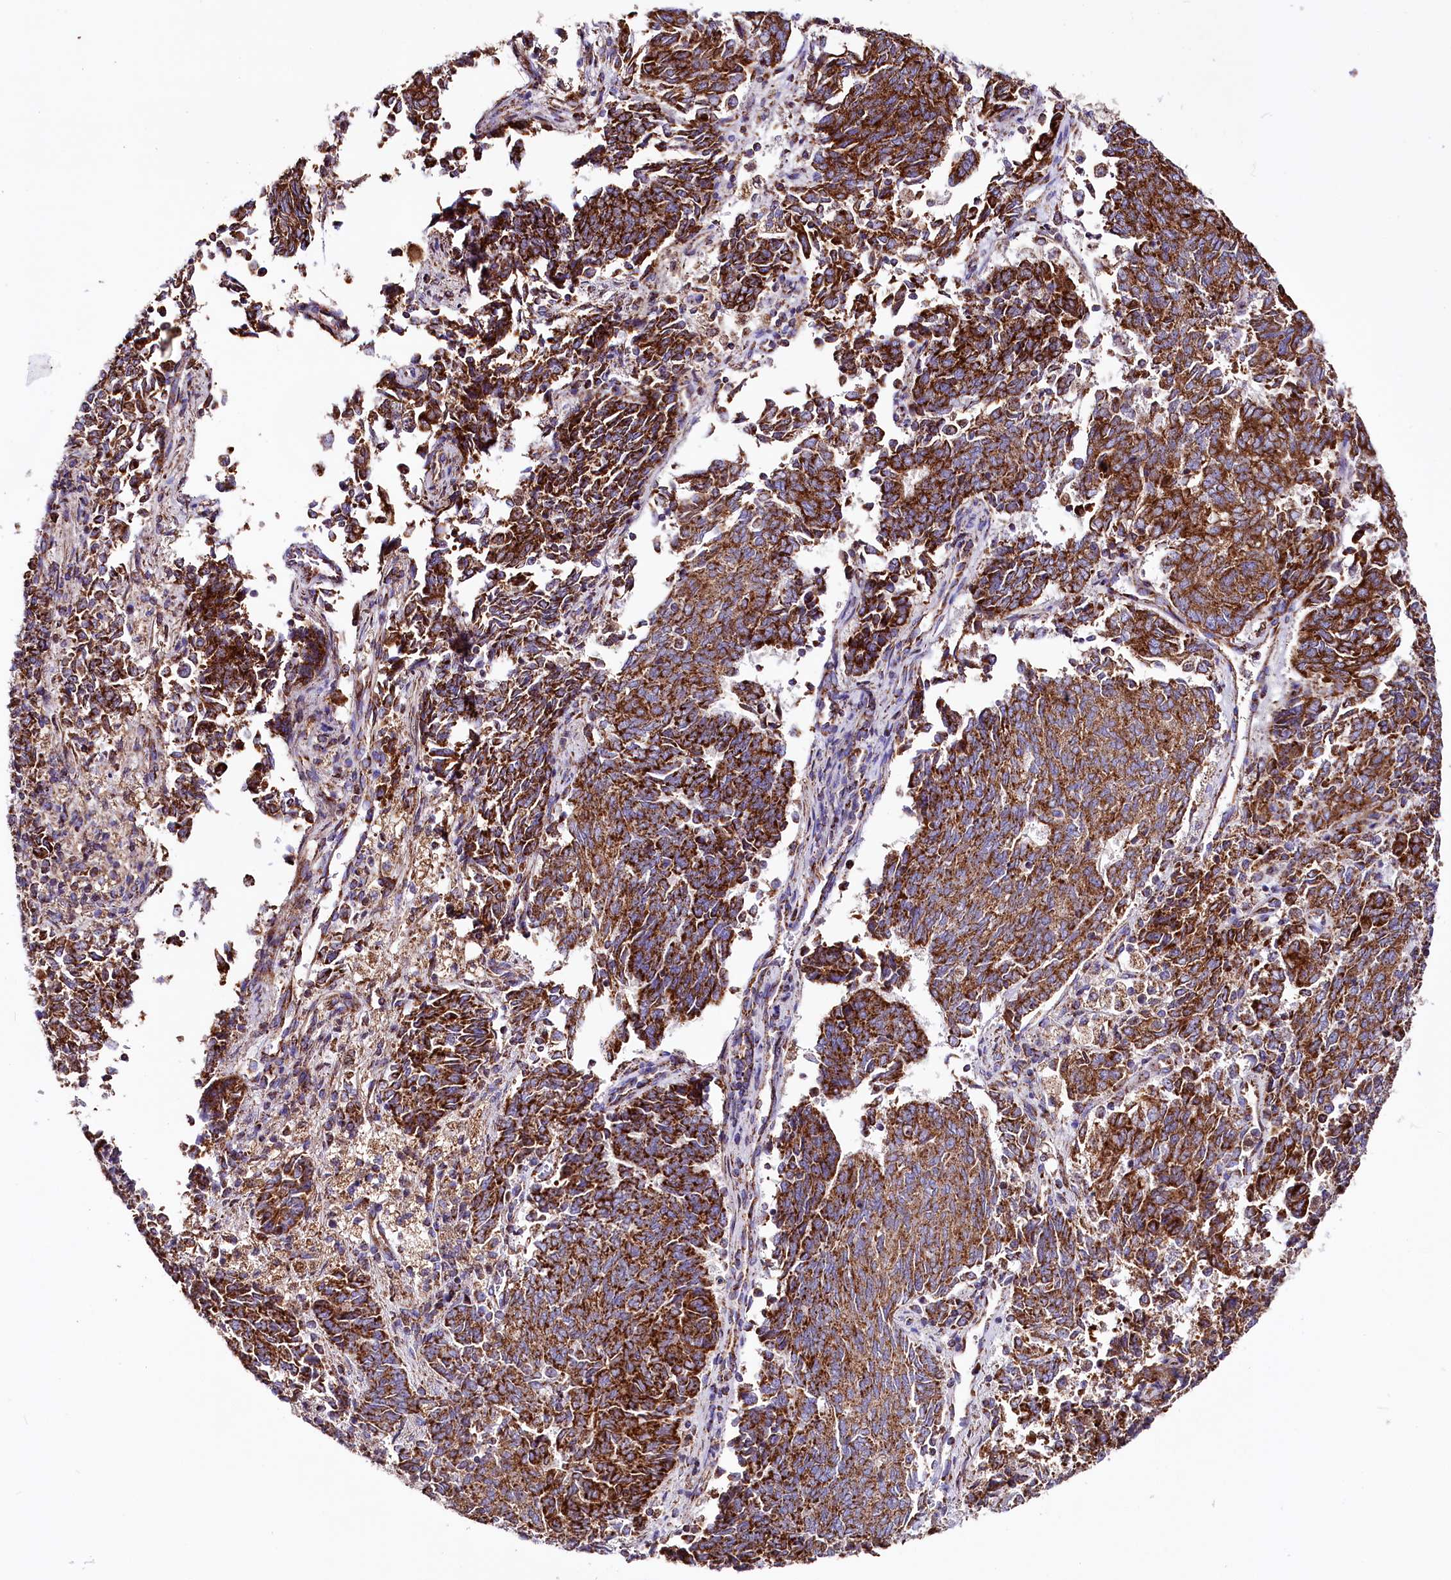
{"staining": {"intensity": "strong", "quantity": ">75%", "location": "cytoplasmic/membranous"}, "tissue": "endometrial cancer", "cell_type": "Tumor cells", "image_type": "cancer", "snomed": [{"axis": "morphology", "description": "Adenocarcinoma, NOS"}, {"axis": "topography", "description": "Endometrium"}], "caption": "This micrograph displays adenocarcinoma (endometrial) stained with IHC to label a protein in brown. The cytoplasmic/membranous of tumor cells show strong positivity for the protein. Nuclei are counter-stained blue.", "gene": "APLP2", "patient": {"sex": "female", "age": 80}}